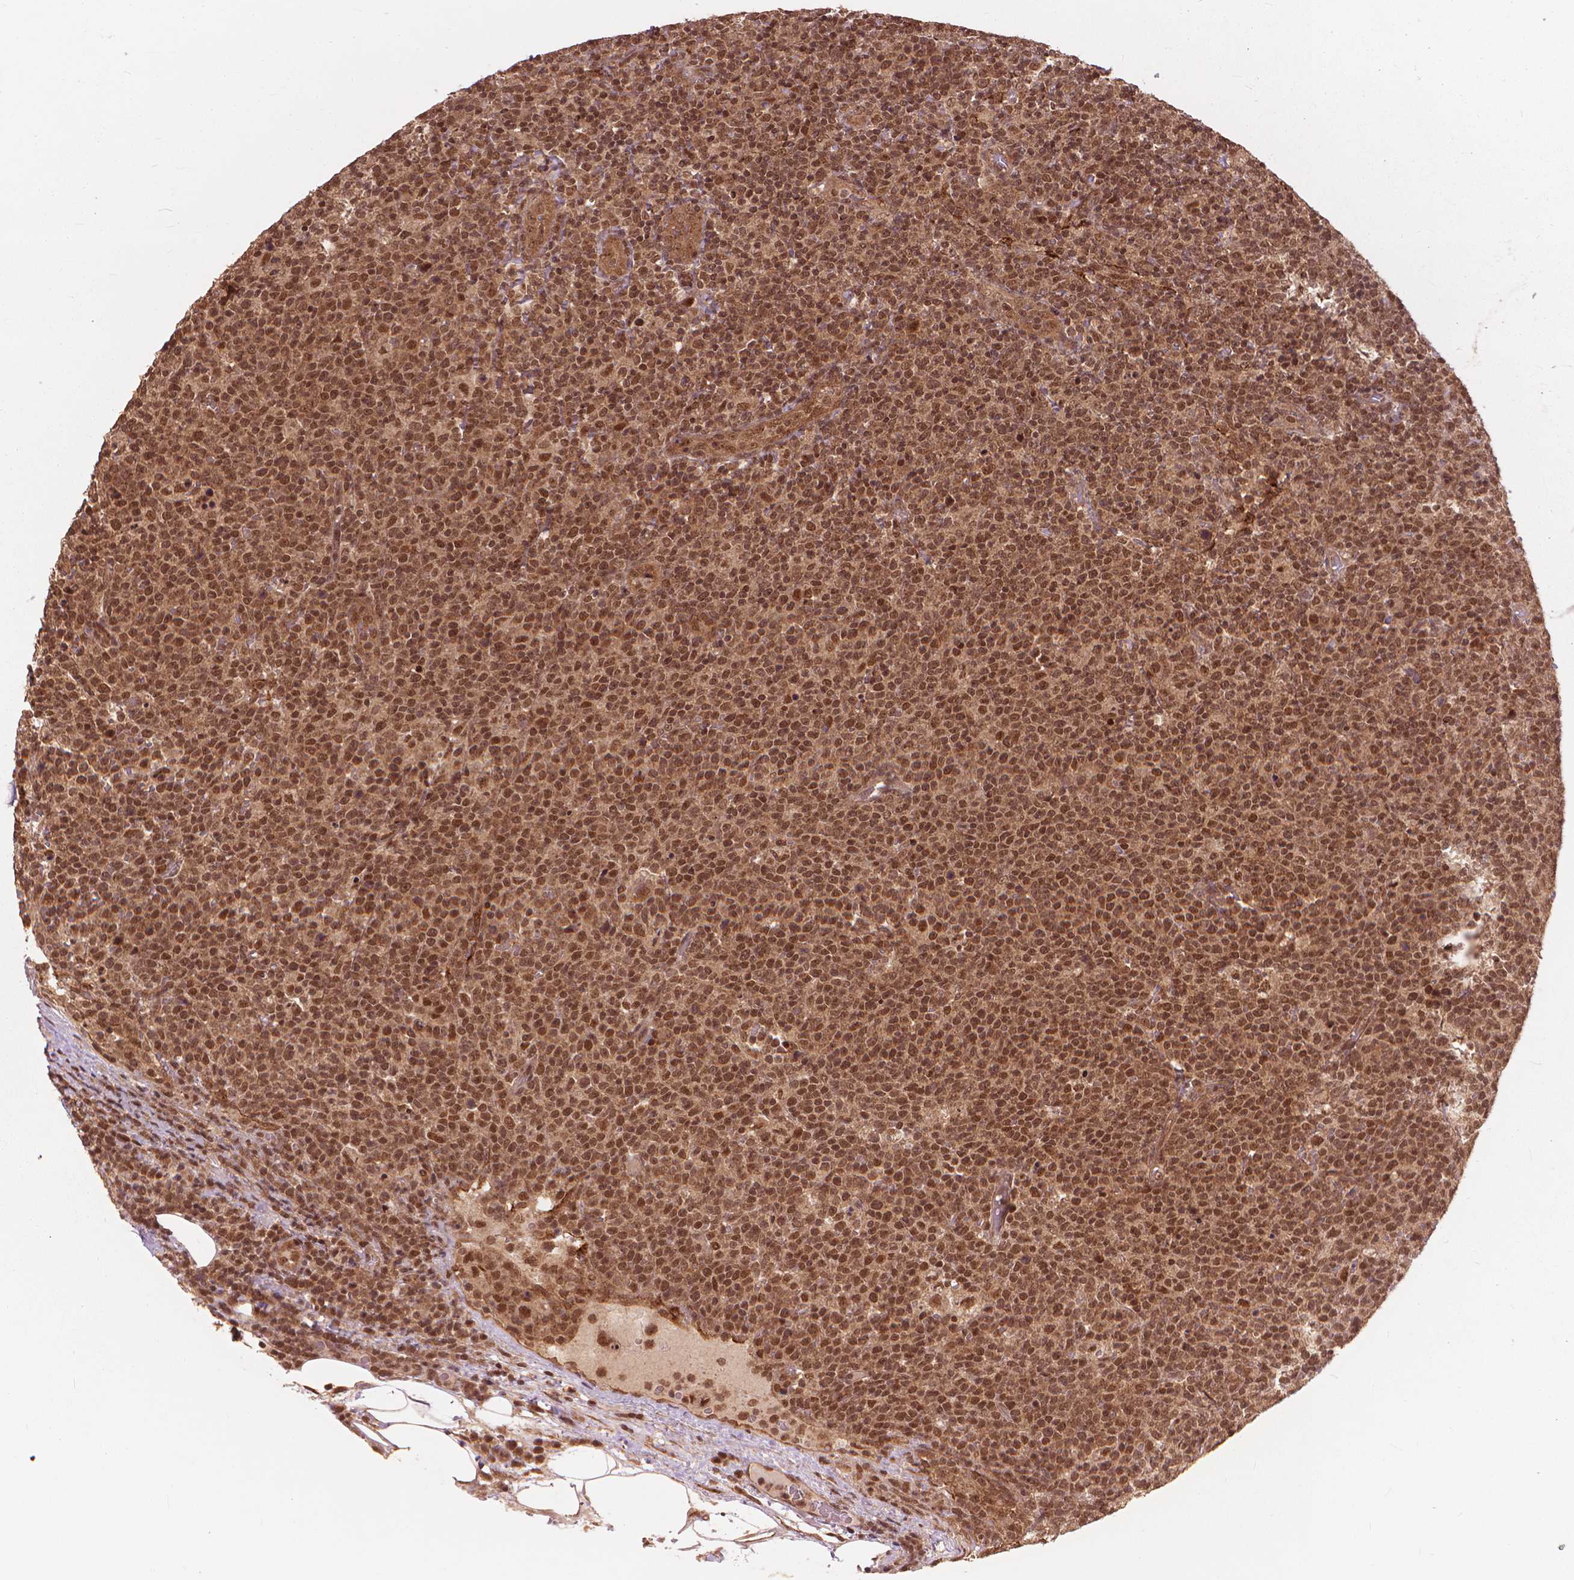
{"staining": {"intensity": "moderate", "quantity": ">75%", "location": "cytoplasmic/membranous,nuclear"}, "tissue": "lymphoma", "cell_type": "Tumor cells", "image_type": "cancer", "snomed": [{"axis": "morphology", "description": "Malignant lymphoma, non-Hodgkin's type, High grade"}, {"axis": "topography", "description": "Lymph node"}], "caption": "Moderate cytoplasmic/membranous and nuclear protein staining is seen in approximately >75% of tumor cells in high-grade malignant lymphoma, non-Hodgkin's type.", "gene": "SSU72", "patient": {"sex": "male", "age": 61}}